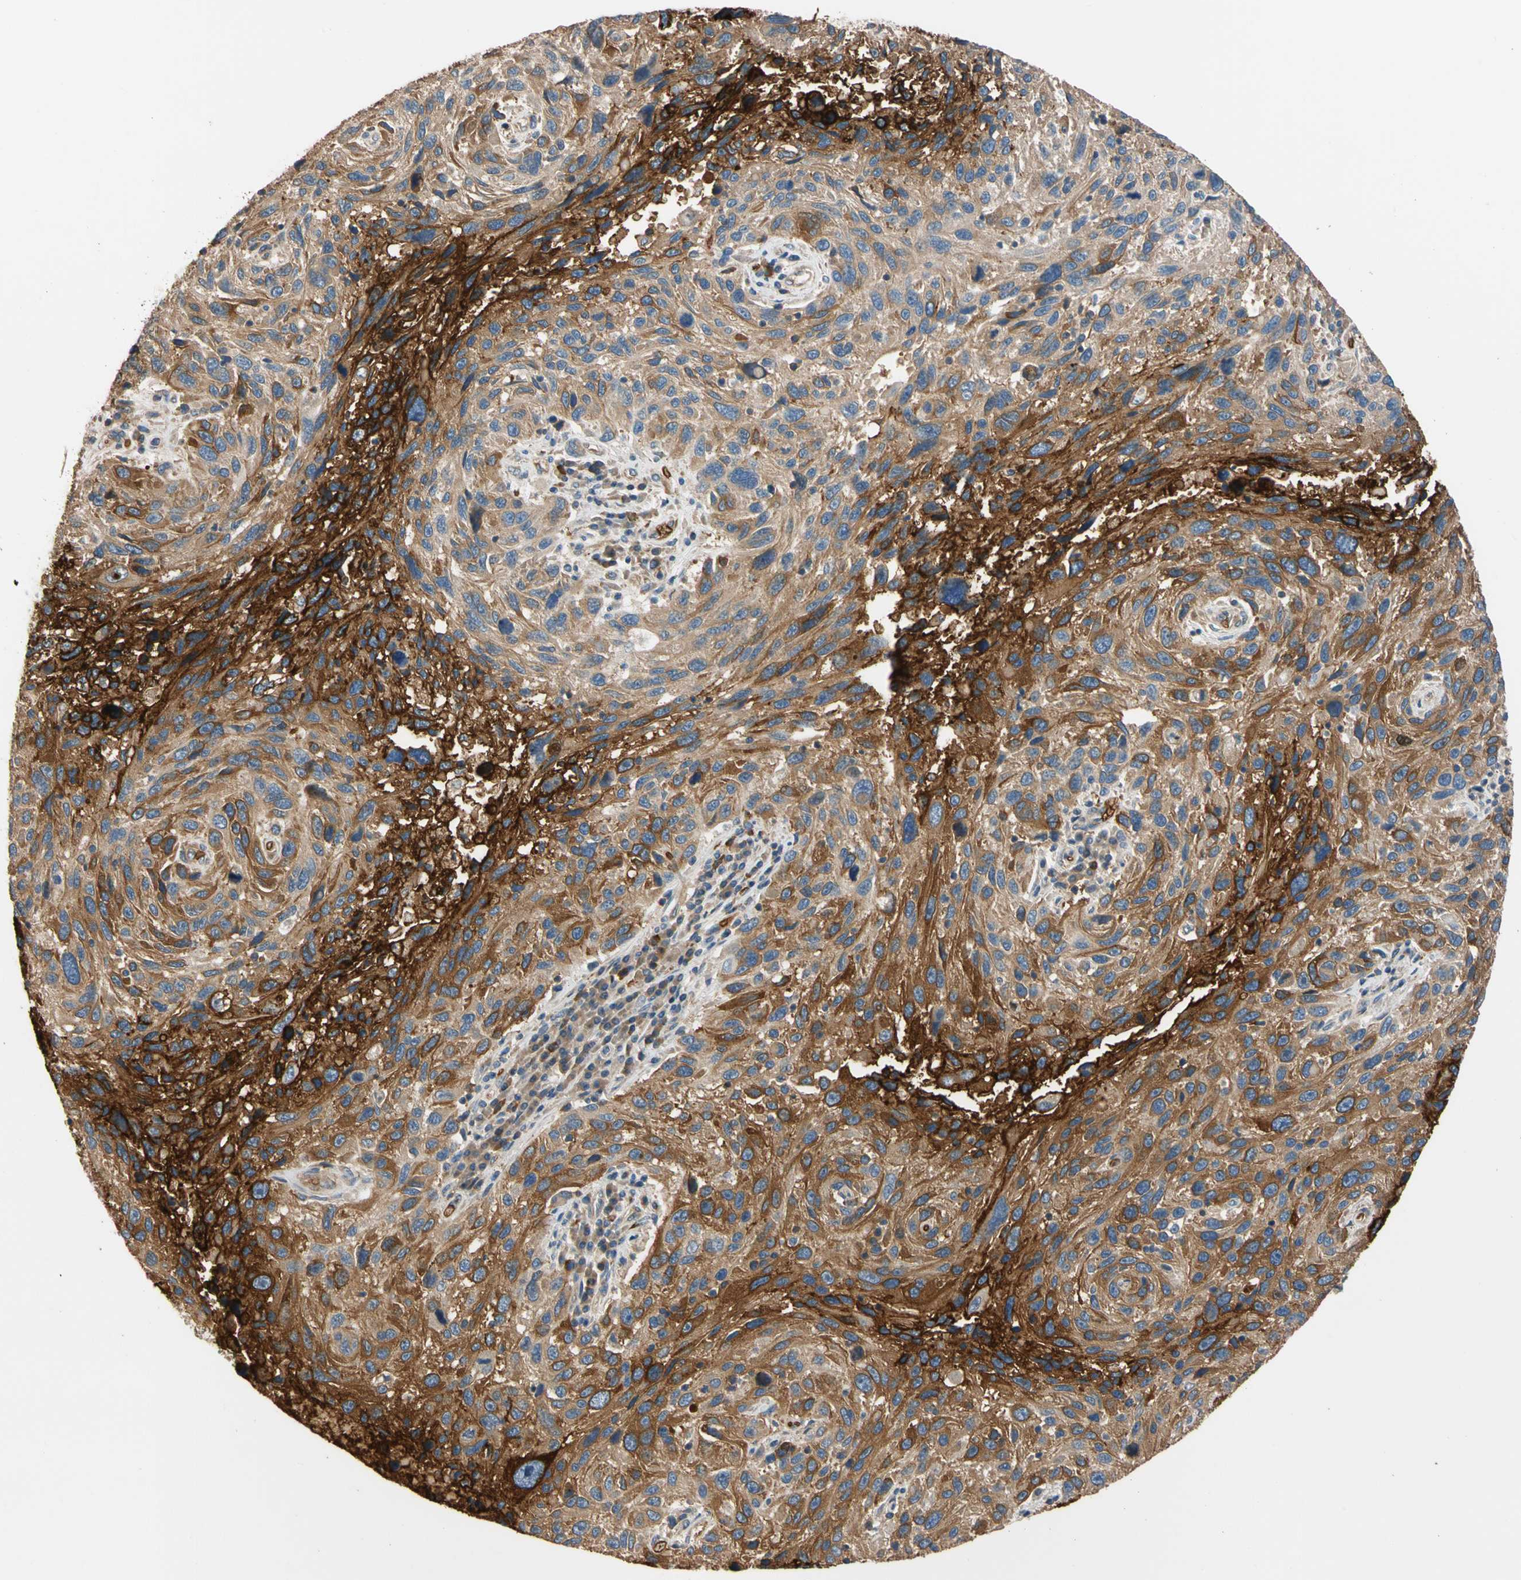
{"staining": {"intensity": "strong", "quantity": "25%-75%", "location": "cytoplasmic/membranous"}, "tissue": "melanoma", "cell_type": "Tumor cells", "image_type": "cancer", "snomed": [{"axis": "morphology", "description": "Malignant melanoma, NOS"}, {"axis": "topography", "description": "Skin"}], "caption": "A high-resolution image shows immunohistochemistry (IHC) staining of malignant melanoma, which displays strong cytoplasmic/membranous positivity in approximately 25%-75% of tumor cells.", "gene": "RIOK2", "patient": {"sex": "male", "age": 53}}